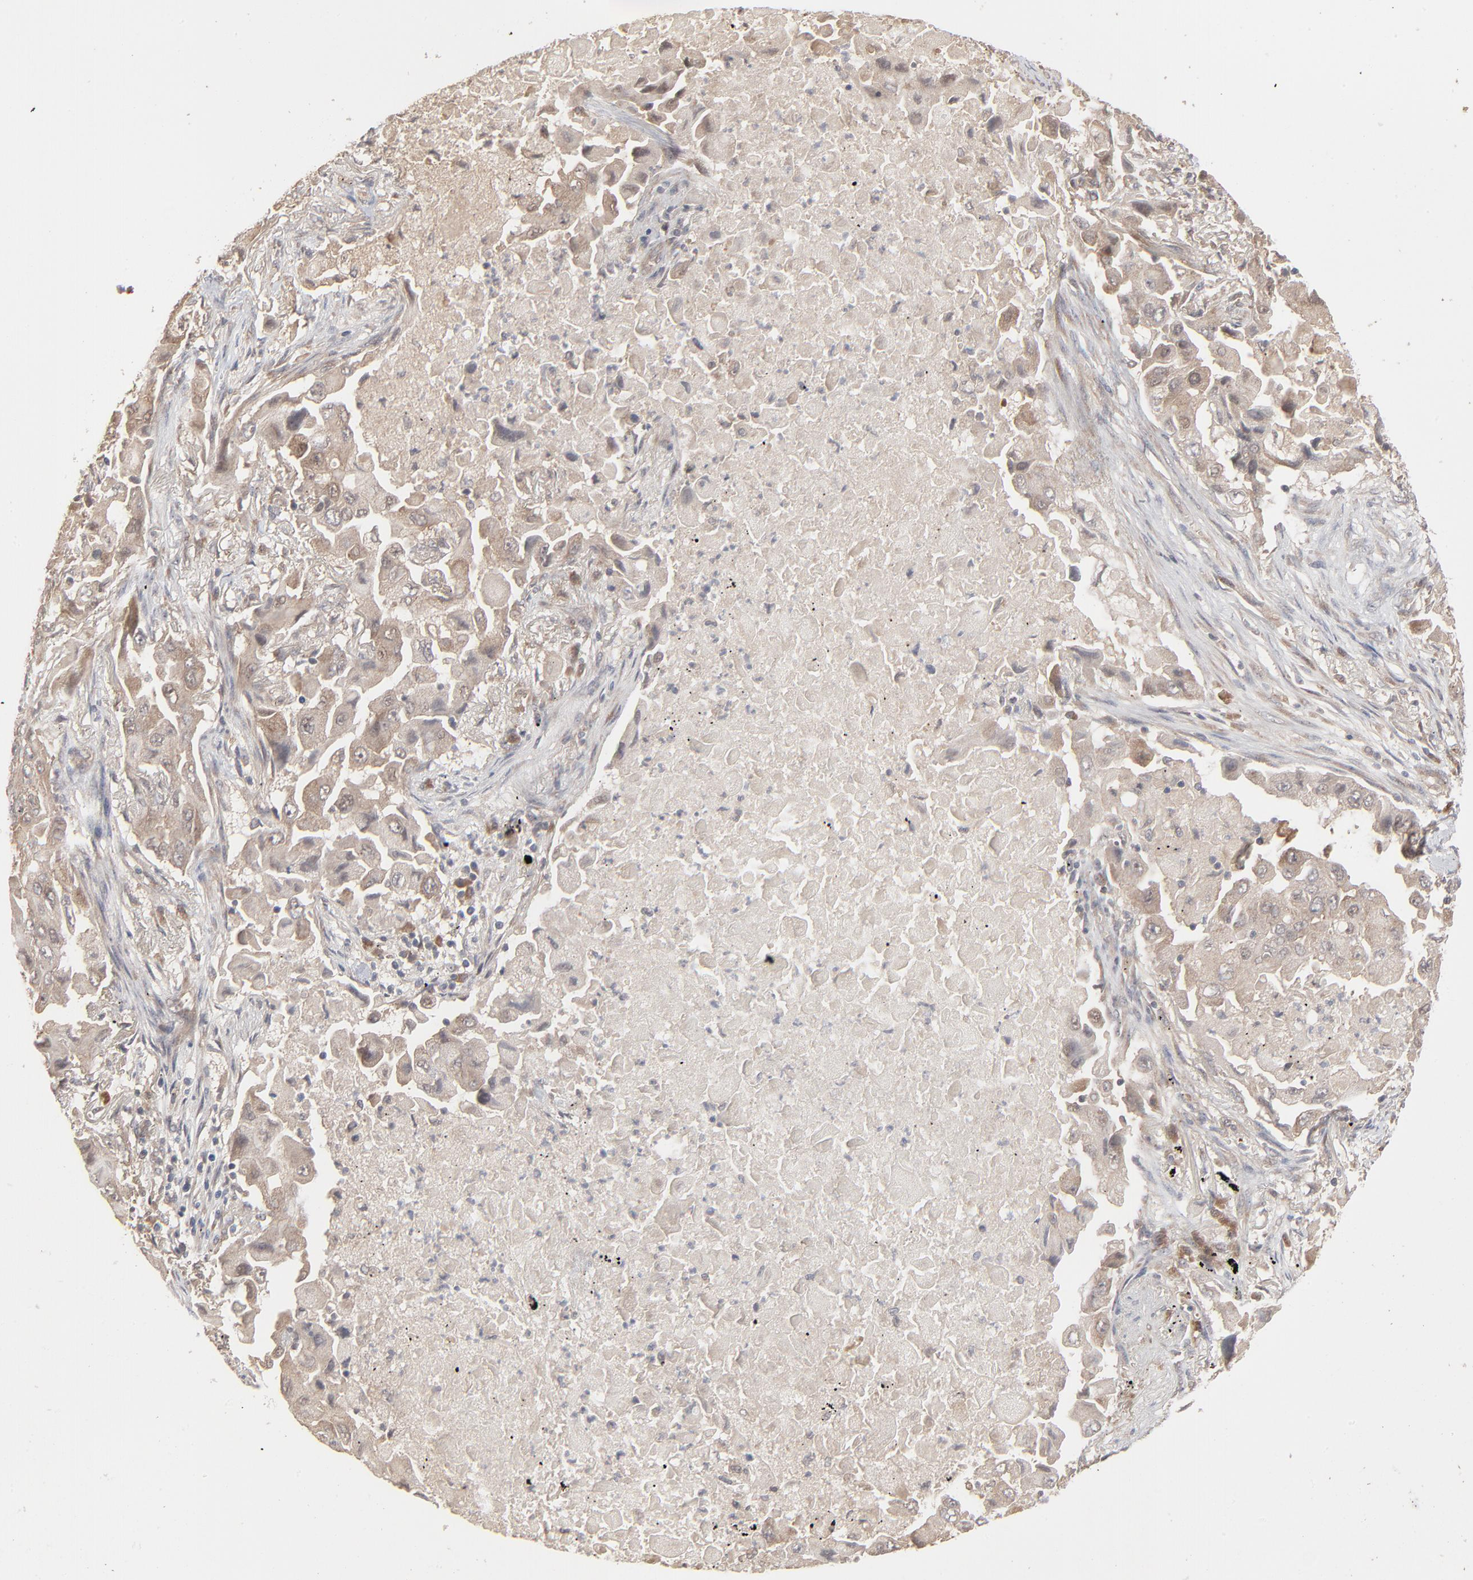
{"staining": {"intensity": "weak", "quantity": "25%-75%", "location": "cytoplasmic/membranous"}, "tissue": "lung cancer", "cell_type": "Tumor cells", "image_type": "cancer", "snomed": [{"axis": "morphology", "description": "Adenocarcinoma, NOS"}, {"axis": "topography", "description": "Lung"}], "caption": "Weak cytoplasmic/membranous expression for a protein is present in about 25%-75% of tumor cells of lung adenocarcinoma using IHC.", "gene": "SCFD1", "patient": {"sex": "female", "age": 65}}